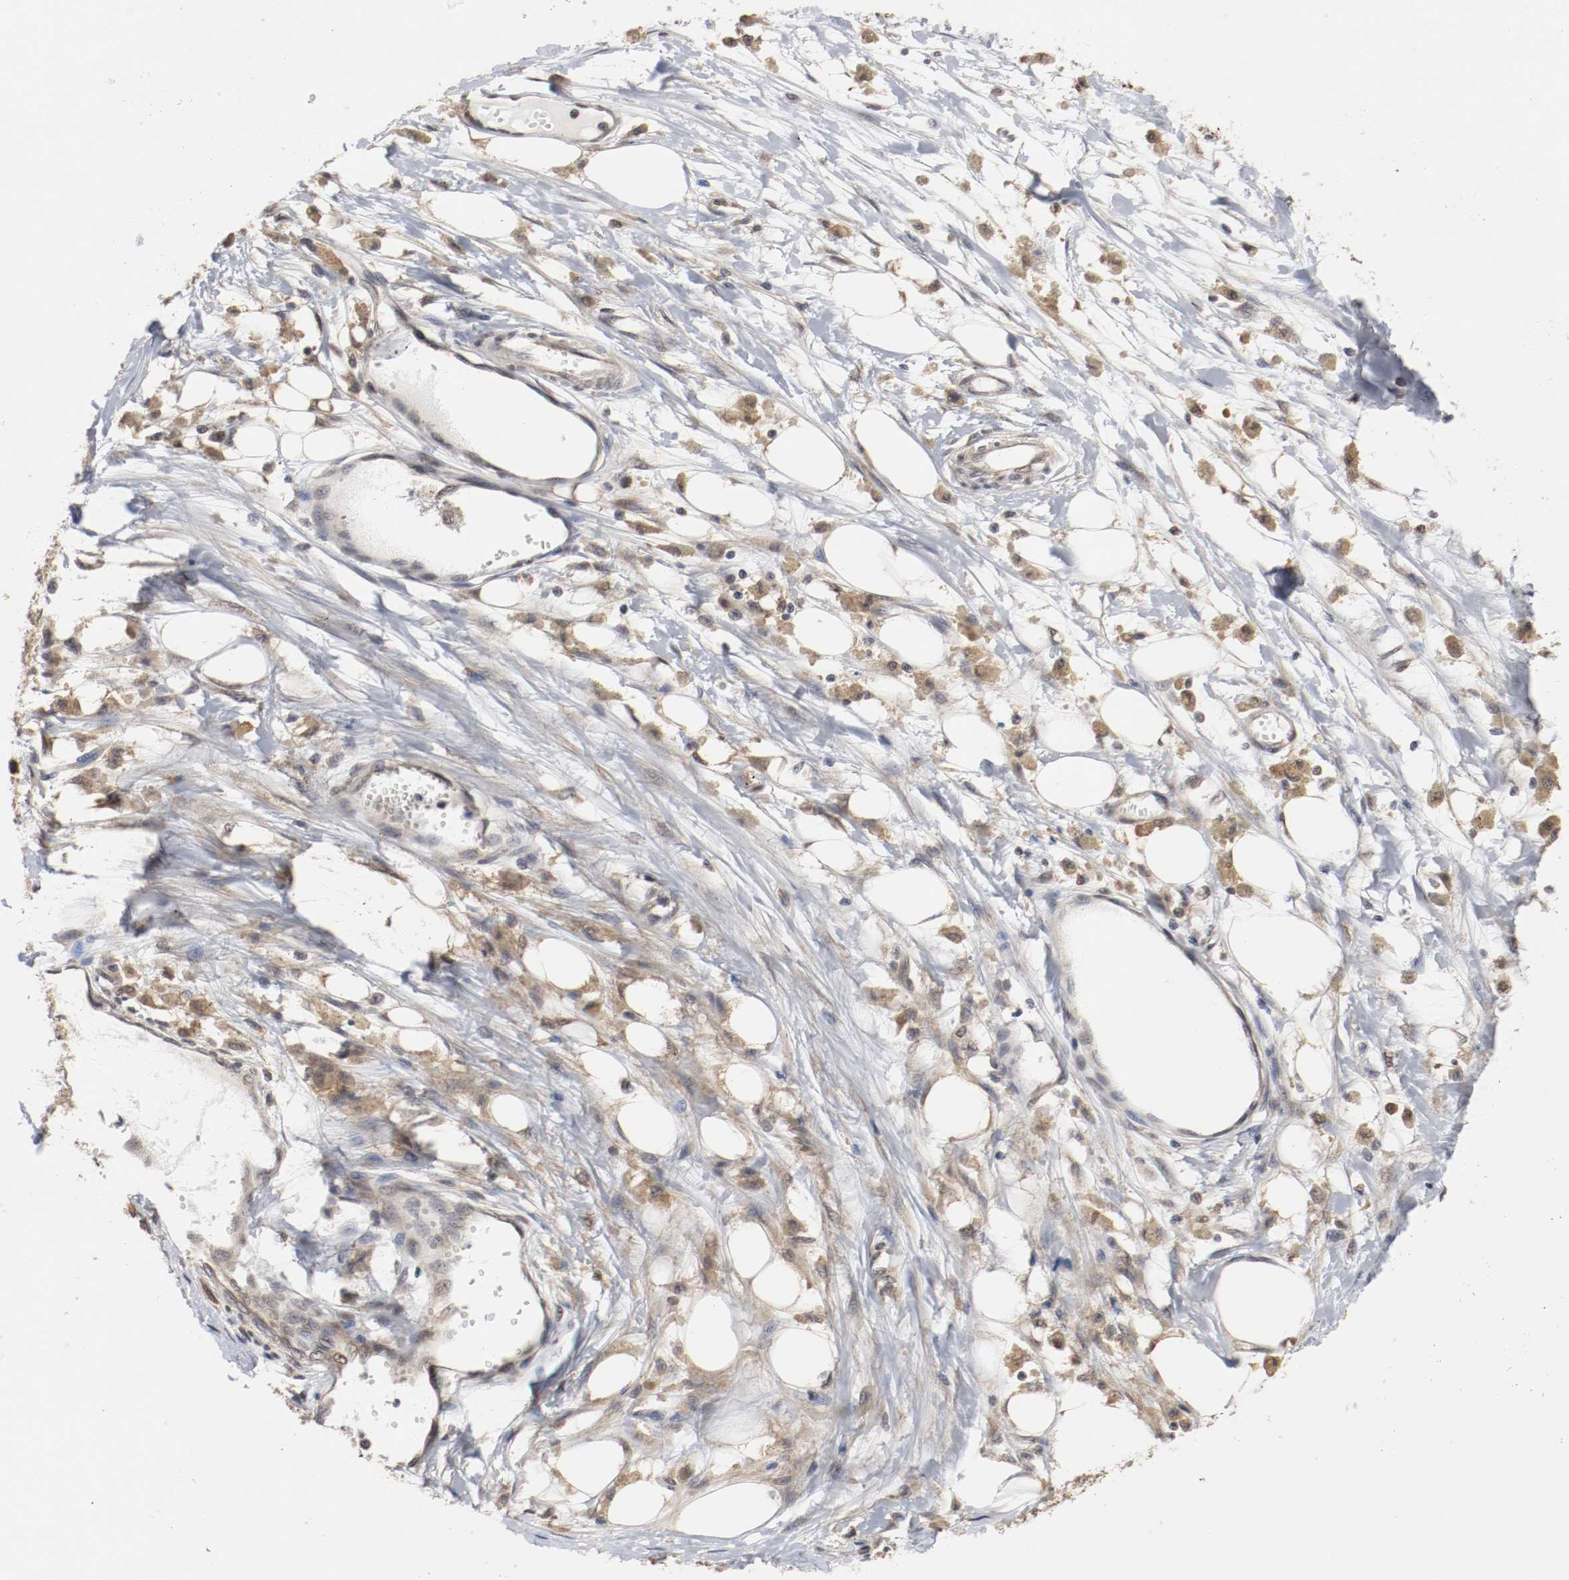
{"staining": {"intensity": "moderate", "quantity": ">75%", "location": "cytoplasmic/membranous"}, "tissue": "melanoma", "cell_type": "Tumor cells", "image_type": "cancer", "snomed": [{"axis": "morphology", "description": "Malignant melanoma, Metastatic site"}, {"axis": "topography", "description": "Lymph node"}], "caption": "Immunohistochemical staining of human melanoma demonstrates medium levels of moderate cytoplasmic/membranous protein positivity in about >75% of tumor cells.", "gene": "AFG3L2", "patient": {"sex": "male", "age": 59}}